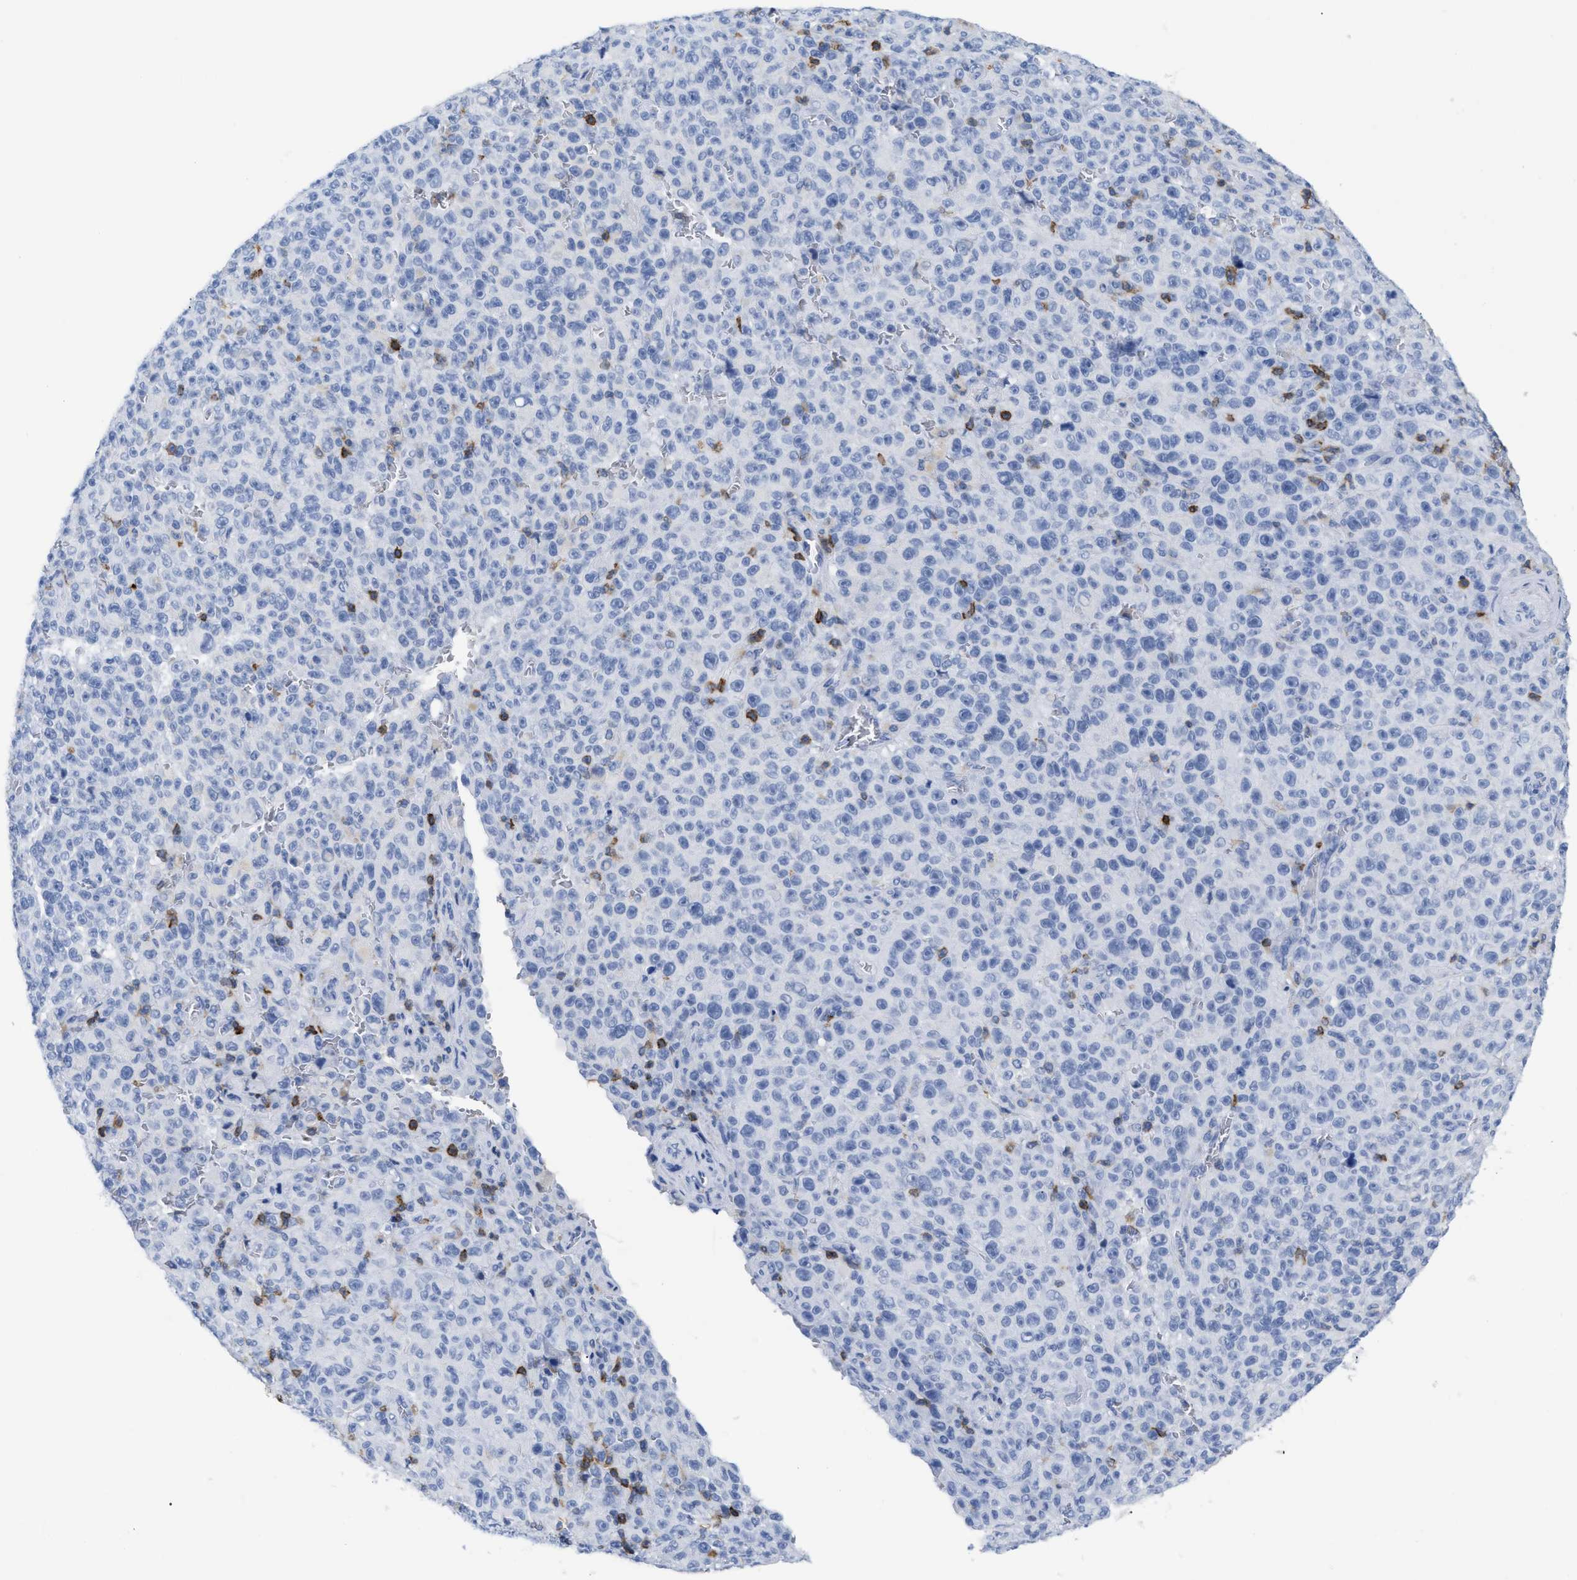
{"staining": {"intensity": "negative", "quantity": "none", "location": "none"}, "tissue": "melanoma", "cell_type": "Tumor cells", "image_type": "cancer", "snomed": [{"axis": "morphology", "description": "Malignant melanoma, NOS"}, {"axis": "topography", "description": "Skin"}], "caption": "Immunohistochemistry (IHC) image of human melanoma stained for a protein (brown), which shows no expression in tumor cells. (DAB immunohistochemistry visualized using brightfield microscopy, high magnification).", "gene": "CD5", "patient": {"sex": "female", "age": 82}}